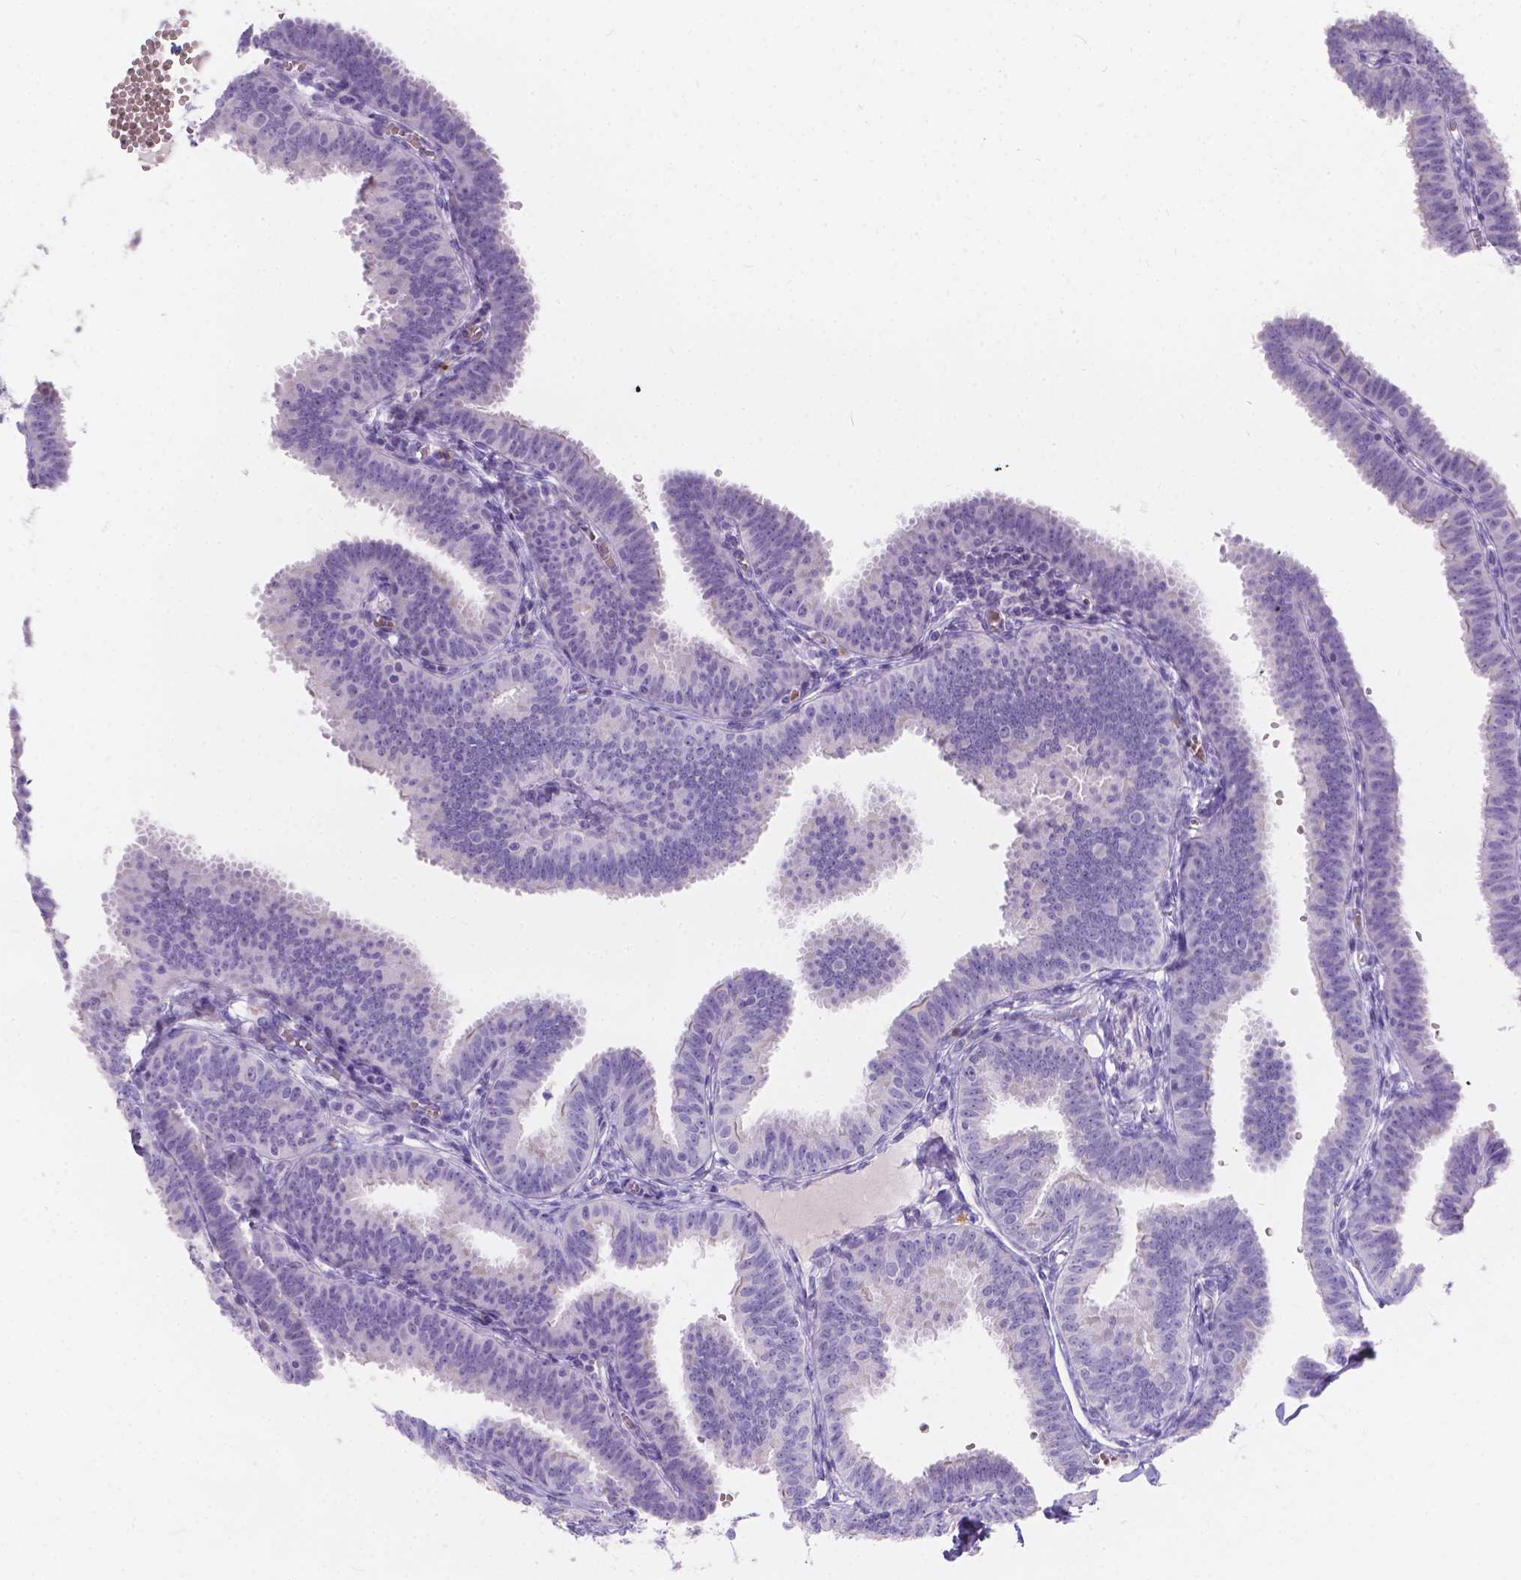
{"staining": {"intensity": "negative", "quantity": "none", "location": "none"}, "tissue": "fallopian tube", "cell_type": "Glandular cells", "image_type": "normal", "snomed": [{"axis": "morphology", "description": "Normal tissue, NOS"}, {"axis": "topography", "description": "Fallopian tube"}], "caption": "This micrograph is of normal fallopian tube stained with immunohistochemistry to label a protein in brown with the nuclei are counter-stained blue. There is no positivity in glandular cells. The staining is performed using DAB (3,3'-diaminobenzidine) brown chromogen with nuclei counter-stained in using hematoxylin.", "gene": "GNRHR", "patient": {"sex": "female", "age": 25}}